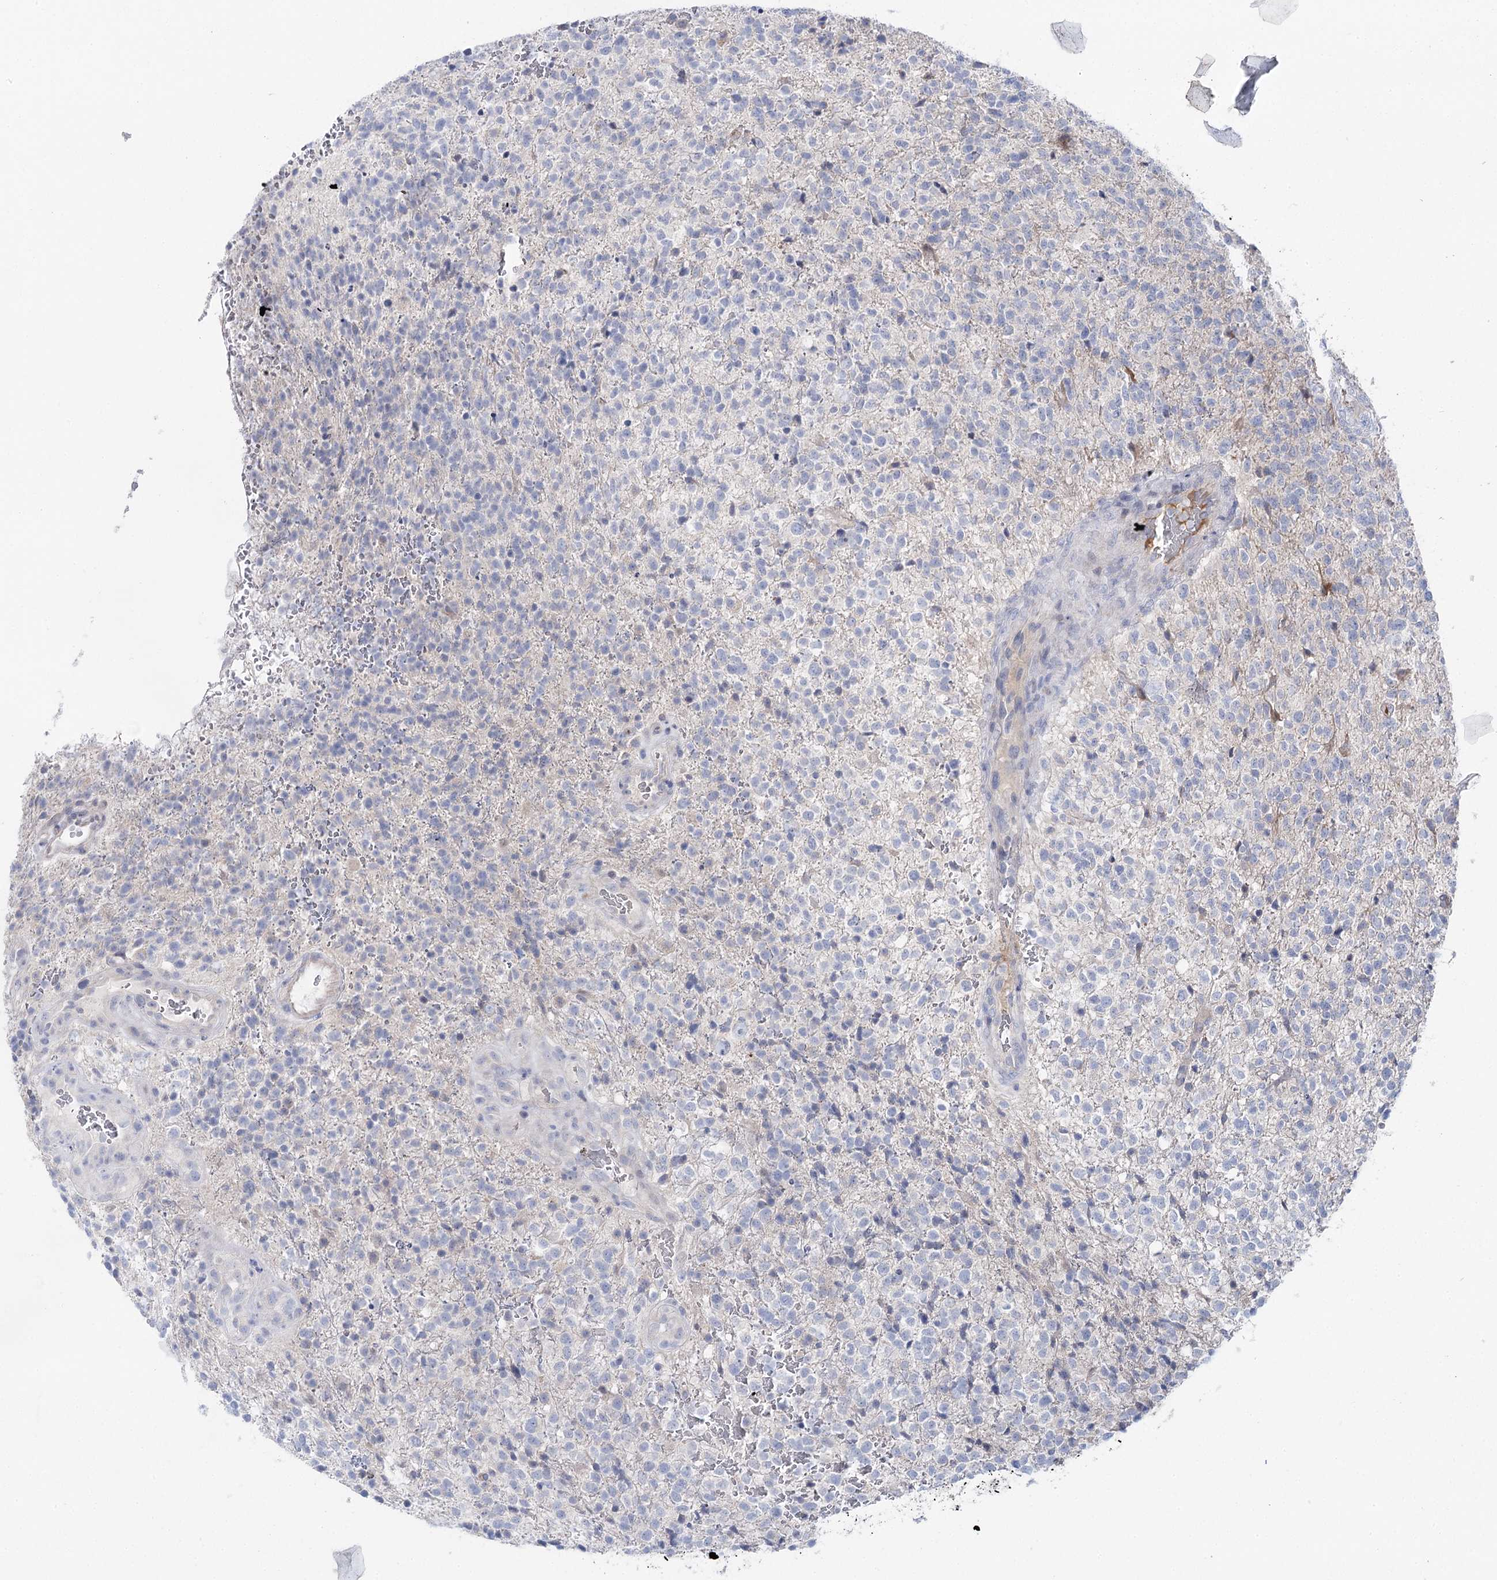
{"staining": {"intensity": "negative", "quantity": "none", "location": "none"}, "tissue": "glioma", "cell_type": "Tumor cells", "image_type": "cancer", "snomed": [{"axis": "morphology", "description": "Glioma, malignant, High grade"}, {"axis": "topography", "description": "Brain"}], "caption": "This is a histopathology image of immunohistochemistry staining of glioma, which shows no expression in tumor cells.", "gene": "LRRC14B", "patient": {"sex": "male", "age": 56}}